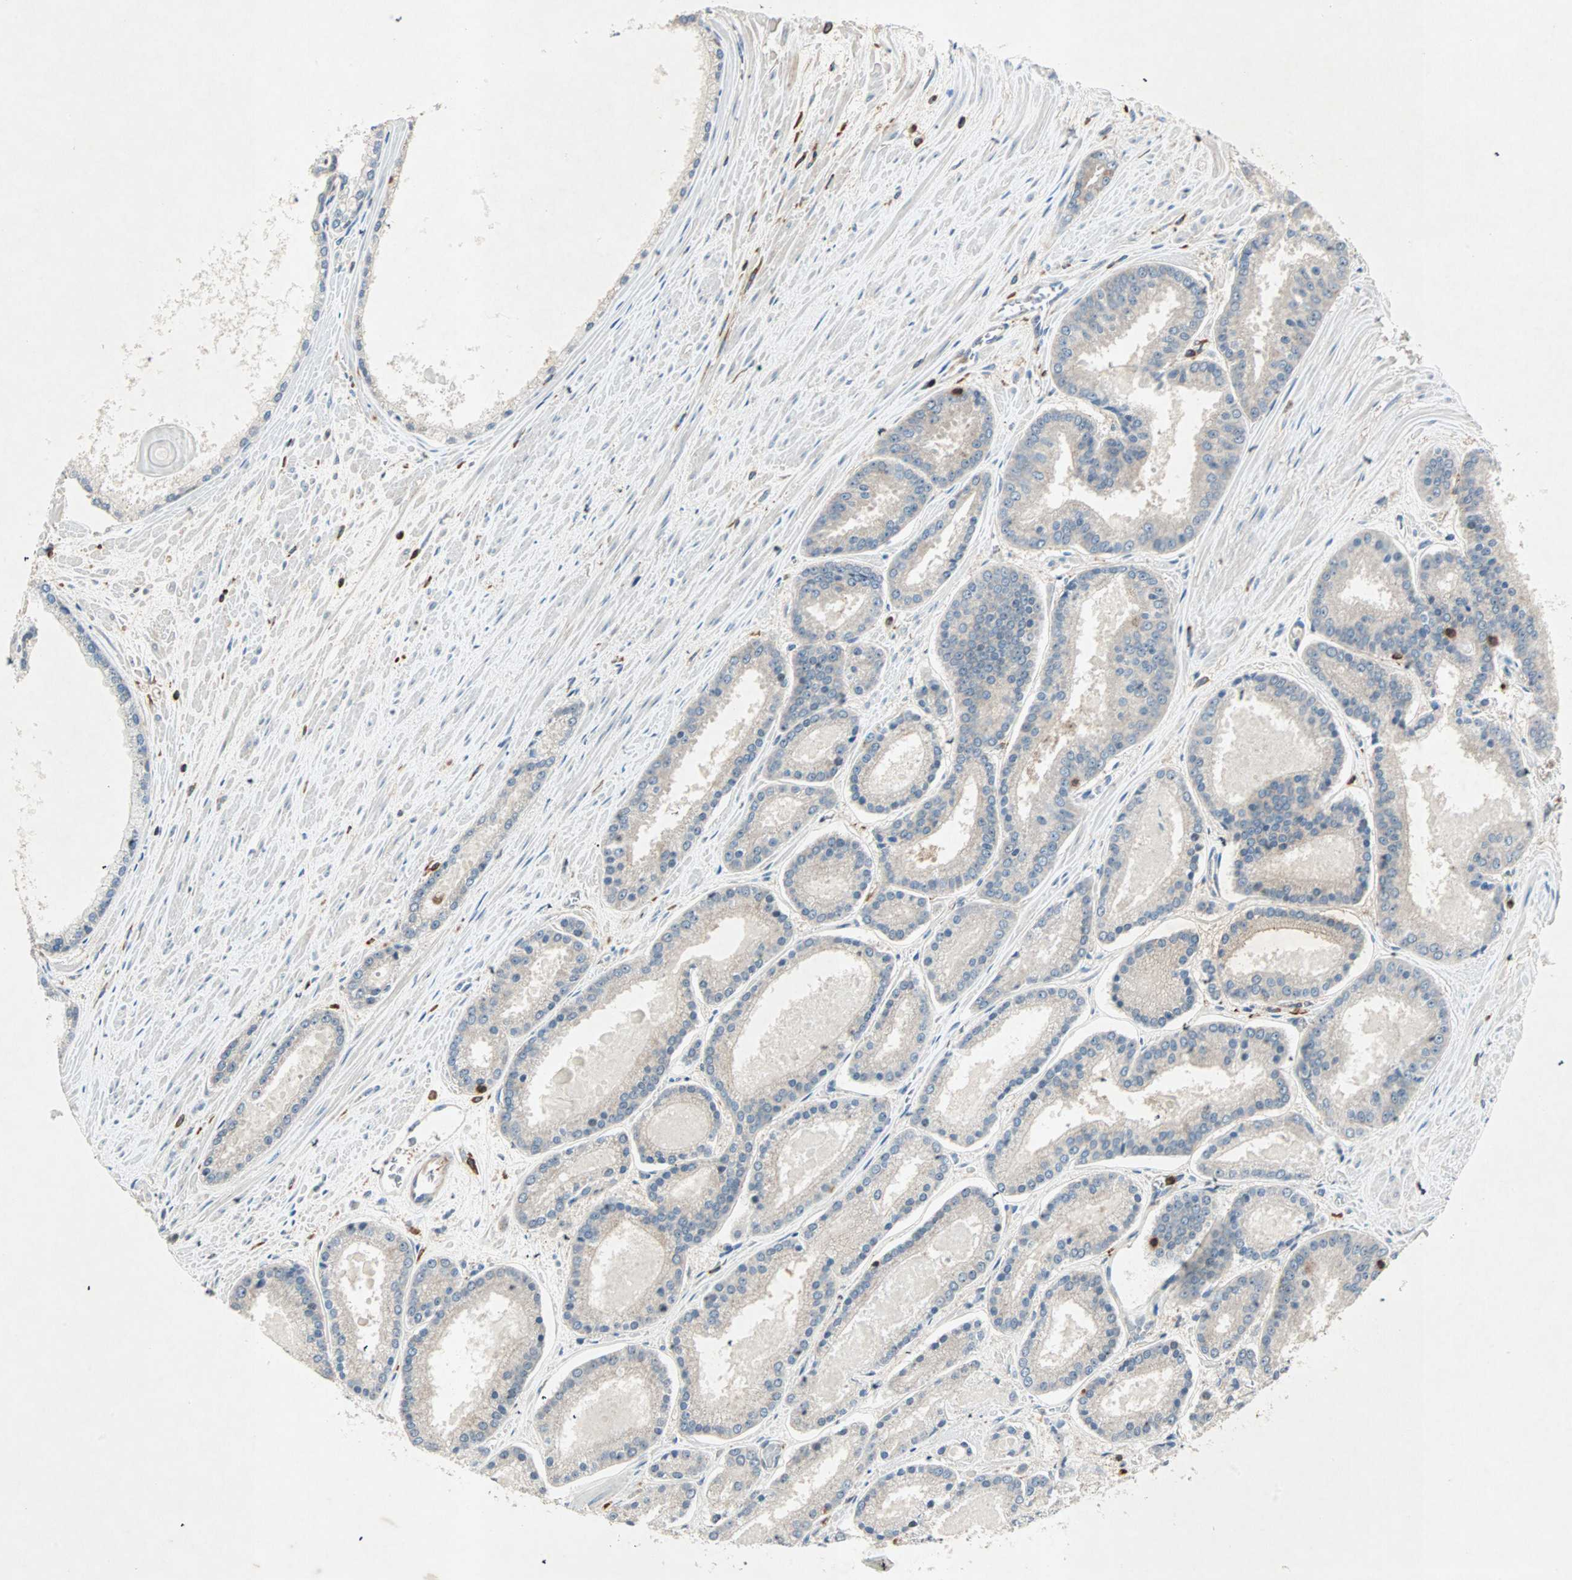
{"staining": {"intensity": "weak", "quantity": ">75%", "location": "cytoplasmic/membranous"}, "tissue": "prostate cancer", "cell_type": "Tumor cells", "image_type": "cancer", "snomed": [{"axis": "morphology", "description": "Adenocarcinoma, Low grade"}, {"axis": "topography", "description": "Prostate"}], "caption": "Weak cytoplasmic/membranous positivity is present in about >75% of tumor cells in prostate cancer.", "gene": "TEC", "patient": {"sex": "male", "age": 59}}